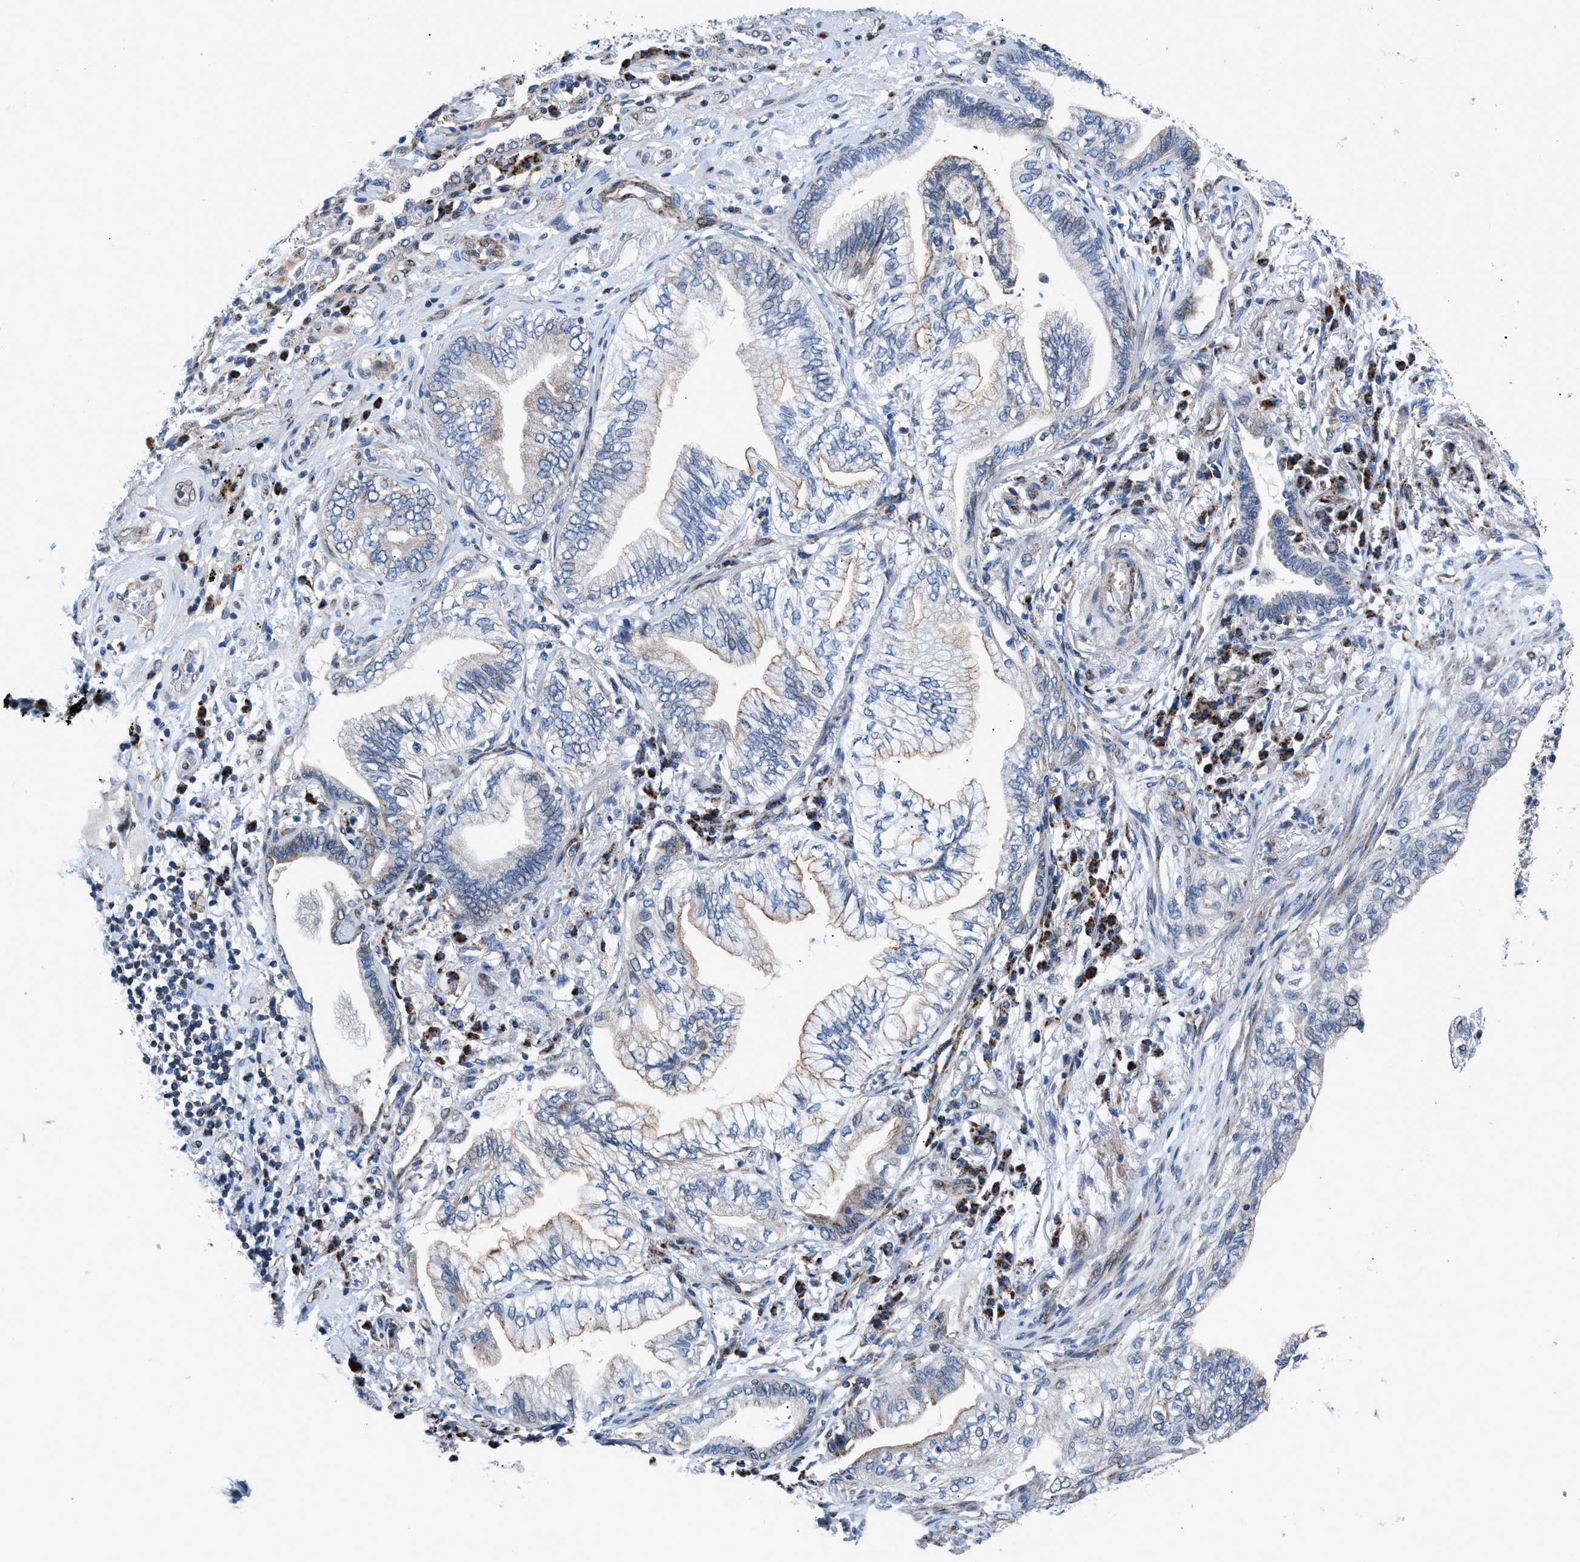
{"staining": {"intensity": "moderate", "quantity": "<25%", "location": "cytoplasmic/membranous"}, "tissue": "lung cancer", "cell_type": "Tumor cells", "image_type": "cancer", "snomed": [{"axis": "morphology", "description": "Normal tissue, NOS"}, {"axis": "morphology", "description": "Adenocarcinoma, NOS"}, {"axis": "topography", "description": "Bronchus"}, {"axis": "topography", "description": "Lung"}], "caption": "A photomicrograph of human lung cancer (adenocarcinoma) stained for a protein exhibits moderate cytoplasmic/membranous brown staining in tumor cells.", "gene": "LMO2", "patient": {"sex": "female", "age": 70}}